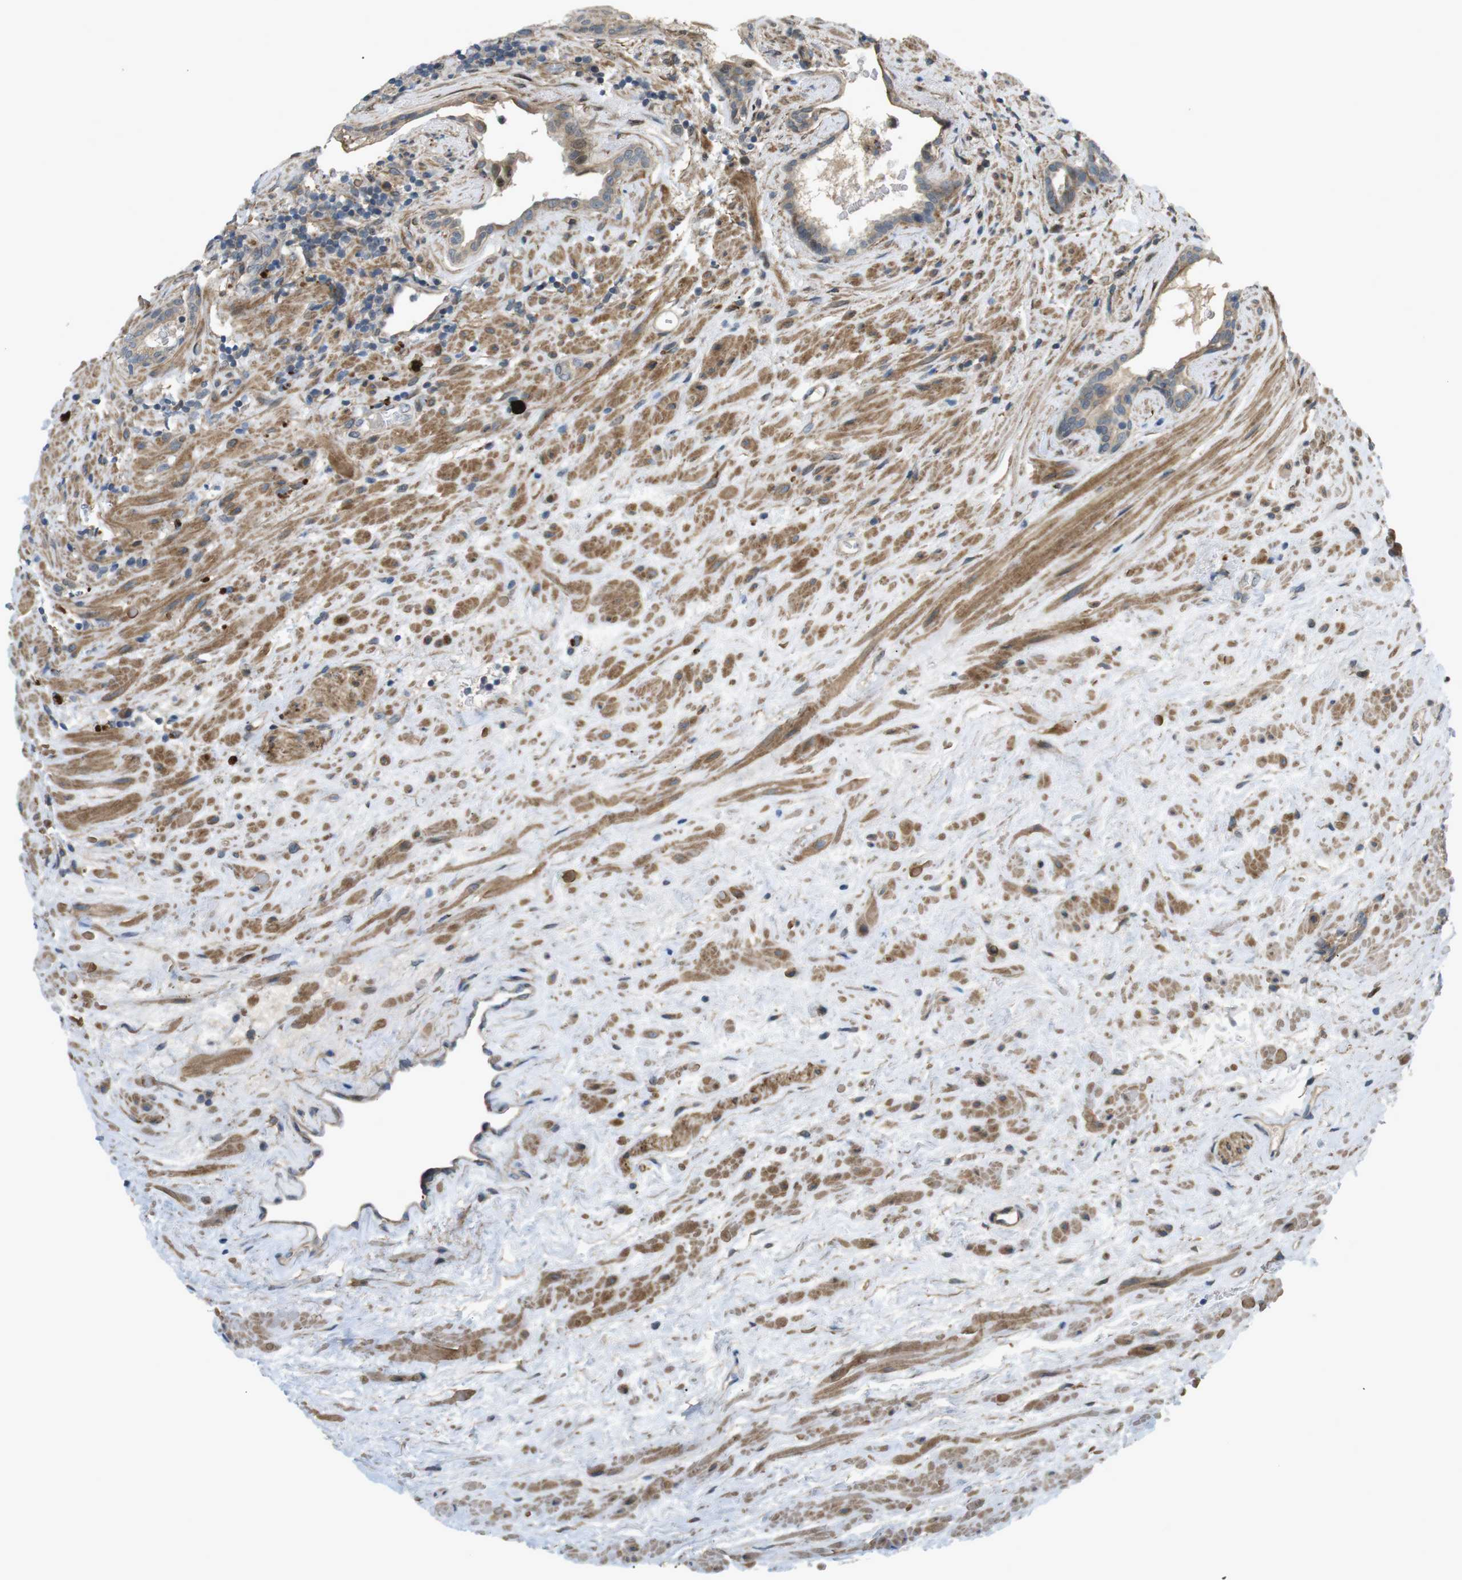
{"staining": {"intensity": "weak", "quantity": "25%-75%", "location": "cytoplasmic/membranous"}, "tissue": "prostate cancer", "cell_type": "Tumor cells", "image_type": "cancer", "snomed": [{"axis": "morphology", "description": "Adenocarcinoma, High grade"}, {"axis": "topography", "description": "Prostate"}], "caption": "IHC histopathology image of neoplastic tissue: high-grade adenocarcinoma (prostate) stained using immunohistochemistry (IHC) reveals low levels of weak protein expression localized specifically in the cytoplasmic/membranous of tumor cells, appearing as a cytoplasmic/membranous brown color.", "gene": "KANK2", "patient": {"sex": "male", "age": 71}}